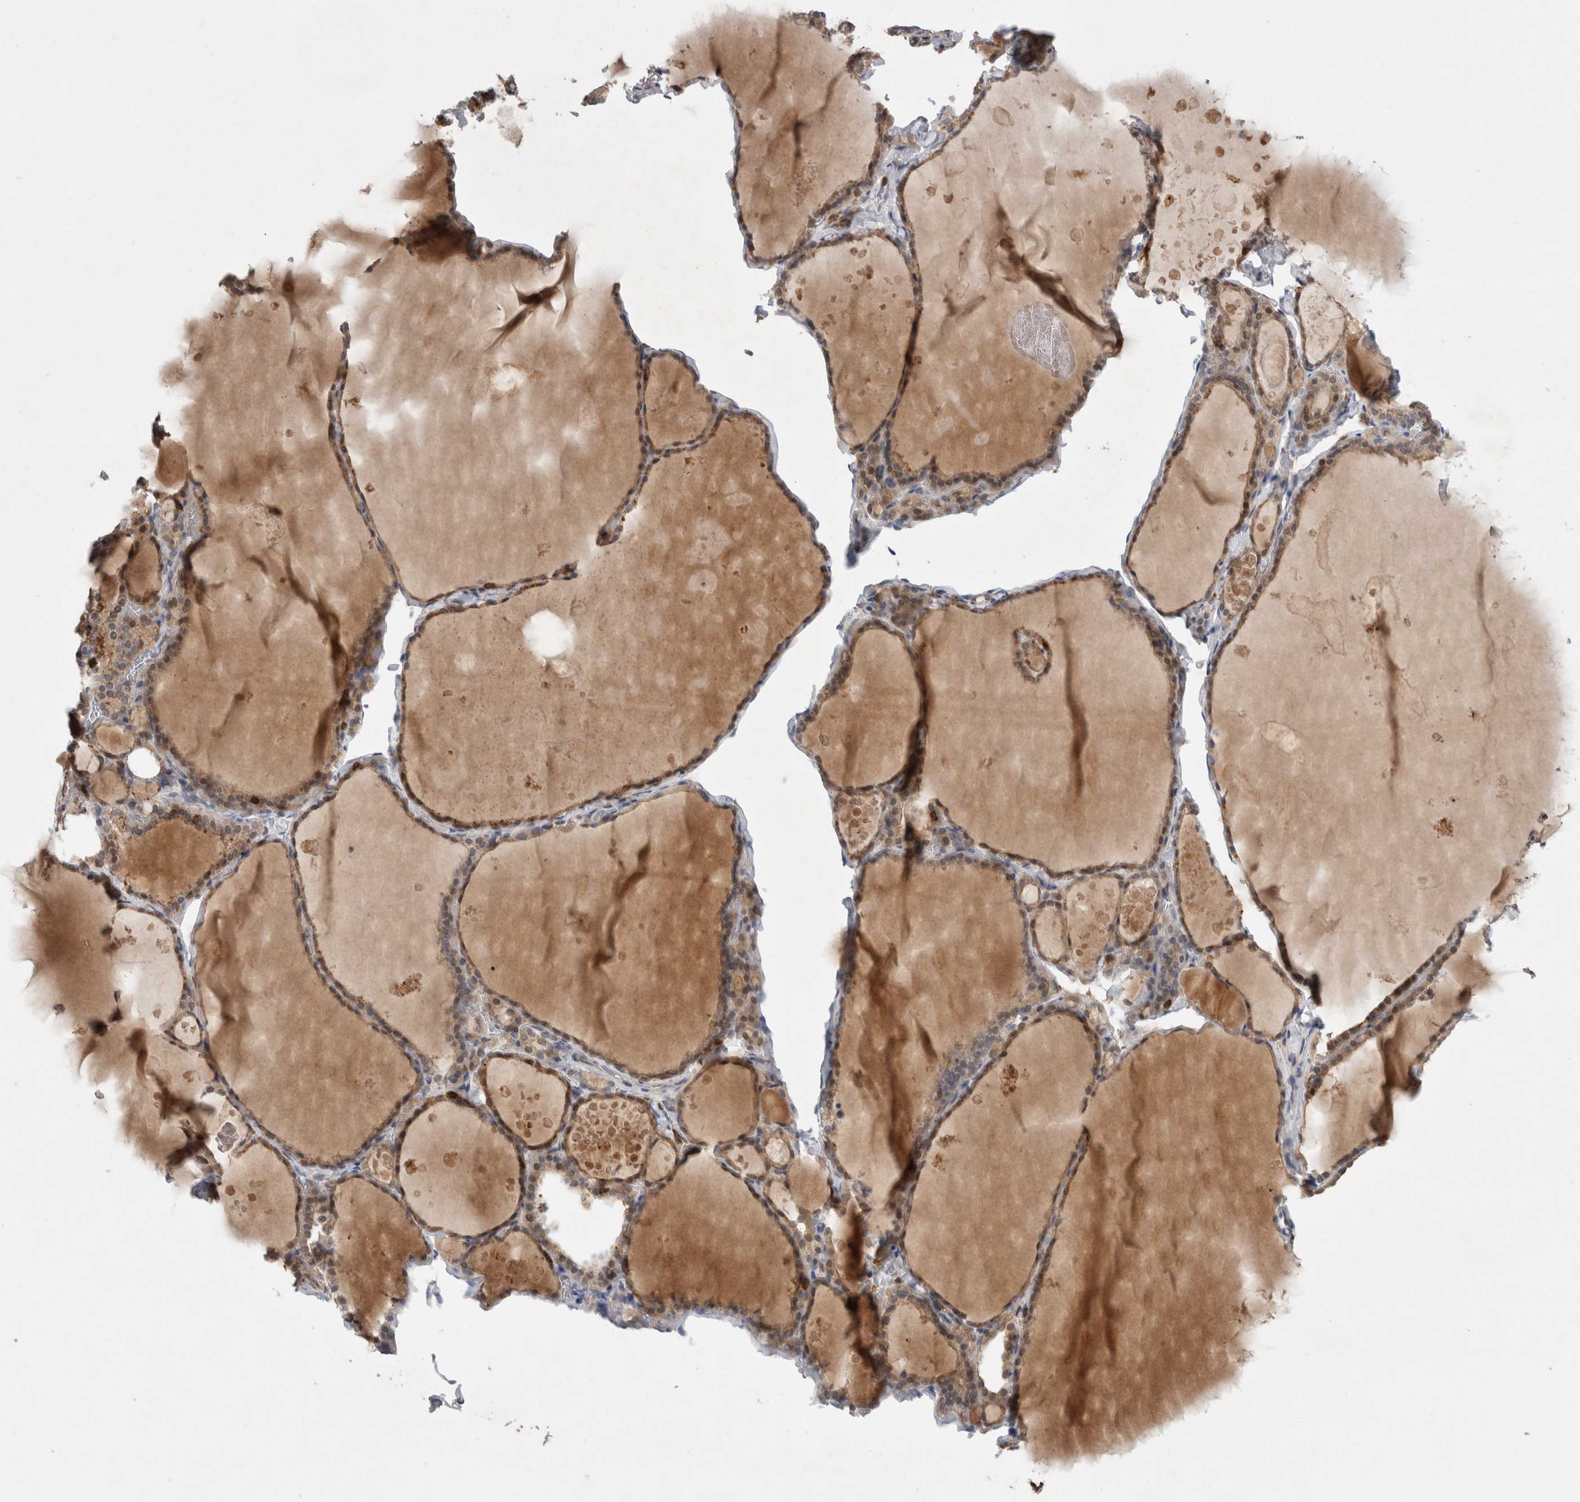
{"staining": {"intensity": "moderate", "quantity": ">75%", "location": "cytoplasmic/membranous"}, "tissue": "thyroid gland", "cell_type": "Glandular cells", "image_type": "normal", "snomed": [{"axis": "morphology", "description": "Normal tissue, NOS"}, {"axis": "topography", "description": "Thyroid gland"}], "caption": "Moderate cytoplasmic/membranous staining is seen in approximately >75% of glandular cells in normal thyroid gland.", "gene": "GFRA2", "patient": {"sex": "male", "age": 56}}